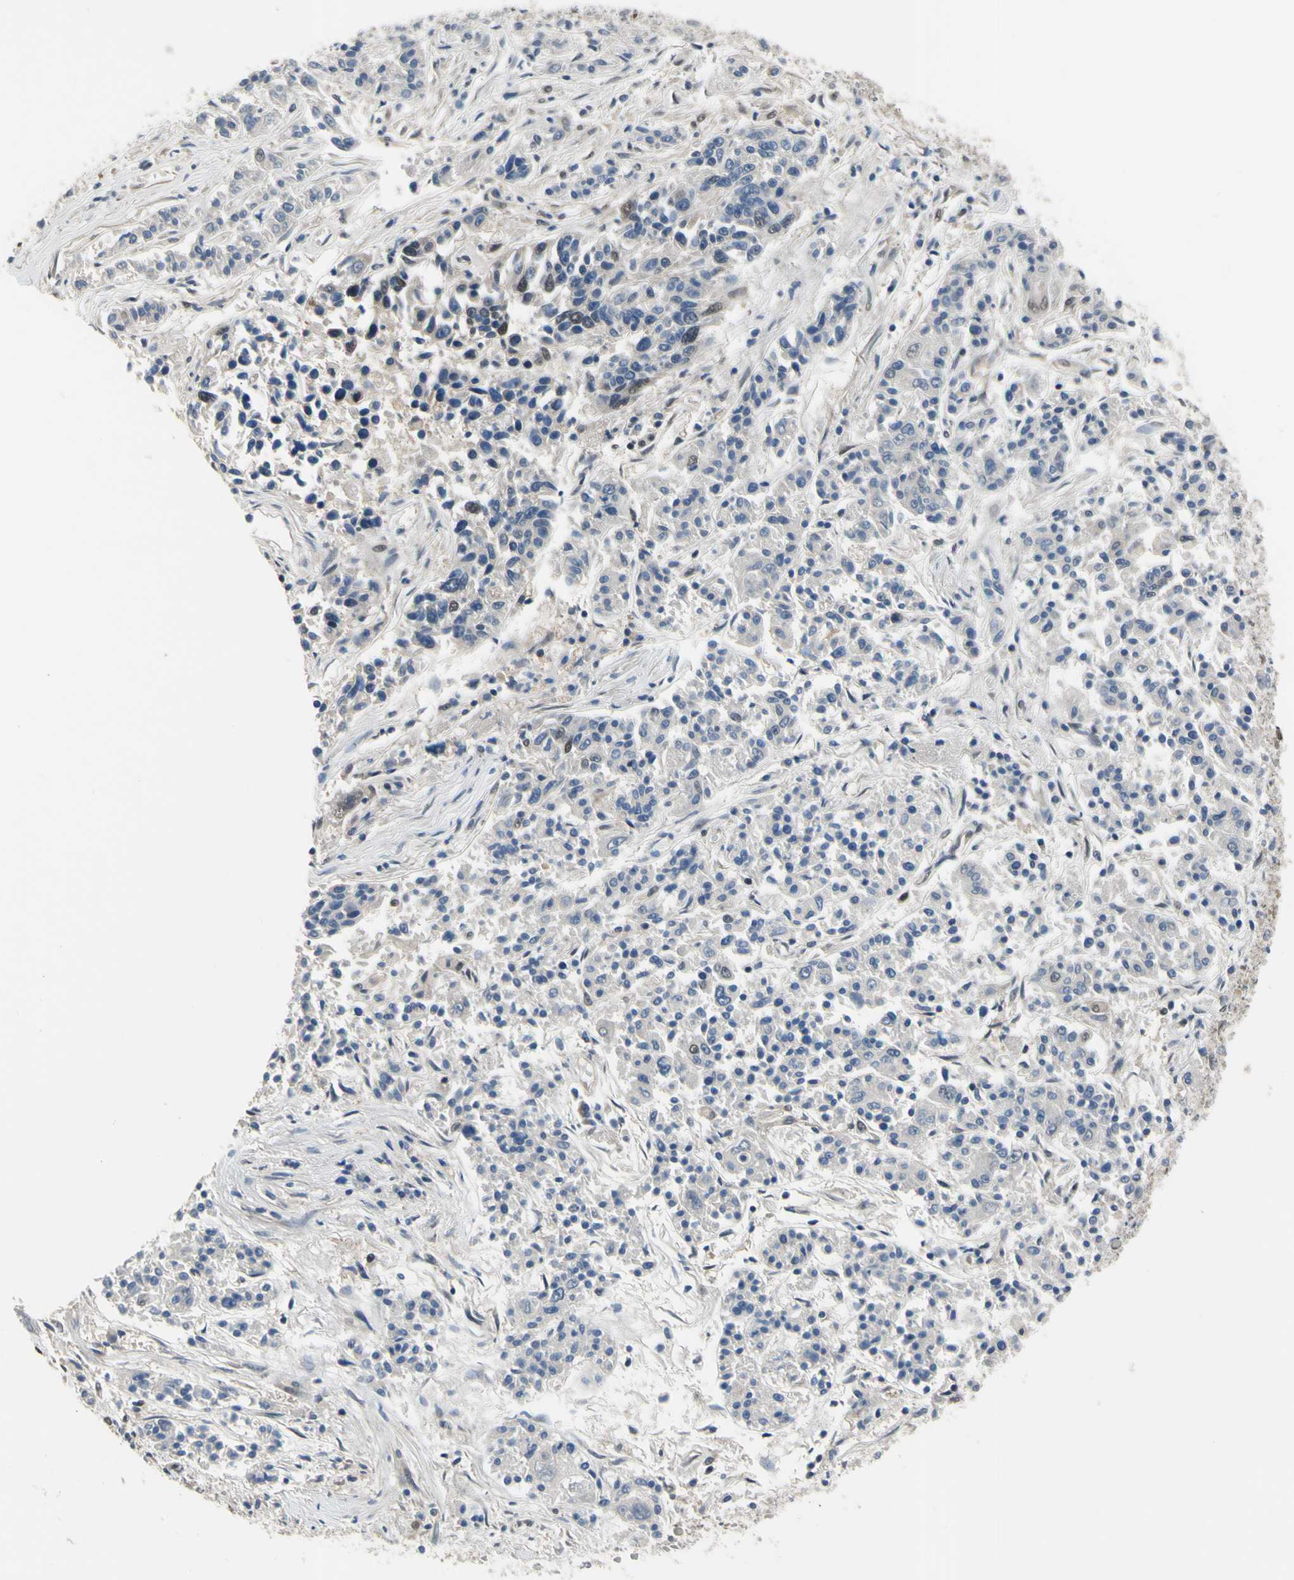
{"staining": {"intensity": "negative", "quantity": "none", "location": "none"}, "tissue": "lung cancer", "cell_type": "Tumor cells", "image_type": "cancer", "snomed": [{"axis": "morphology", "description": "Adenocarcinoma, NOS"}, {"axis": "topography", "description": "Lung"}], "caption": "An image of lung cancer stained for a protein demonstrates no brown staining in tumor cells.", "gene": "HSPA4", "patient": {"sex": "male", "age": 84}}